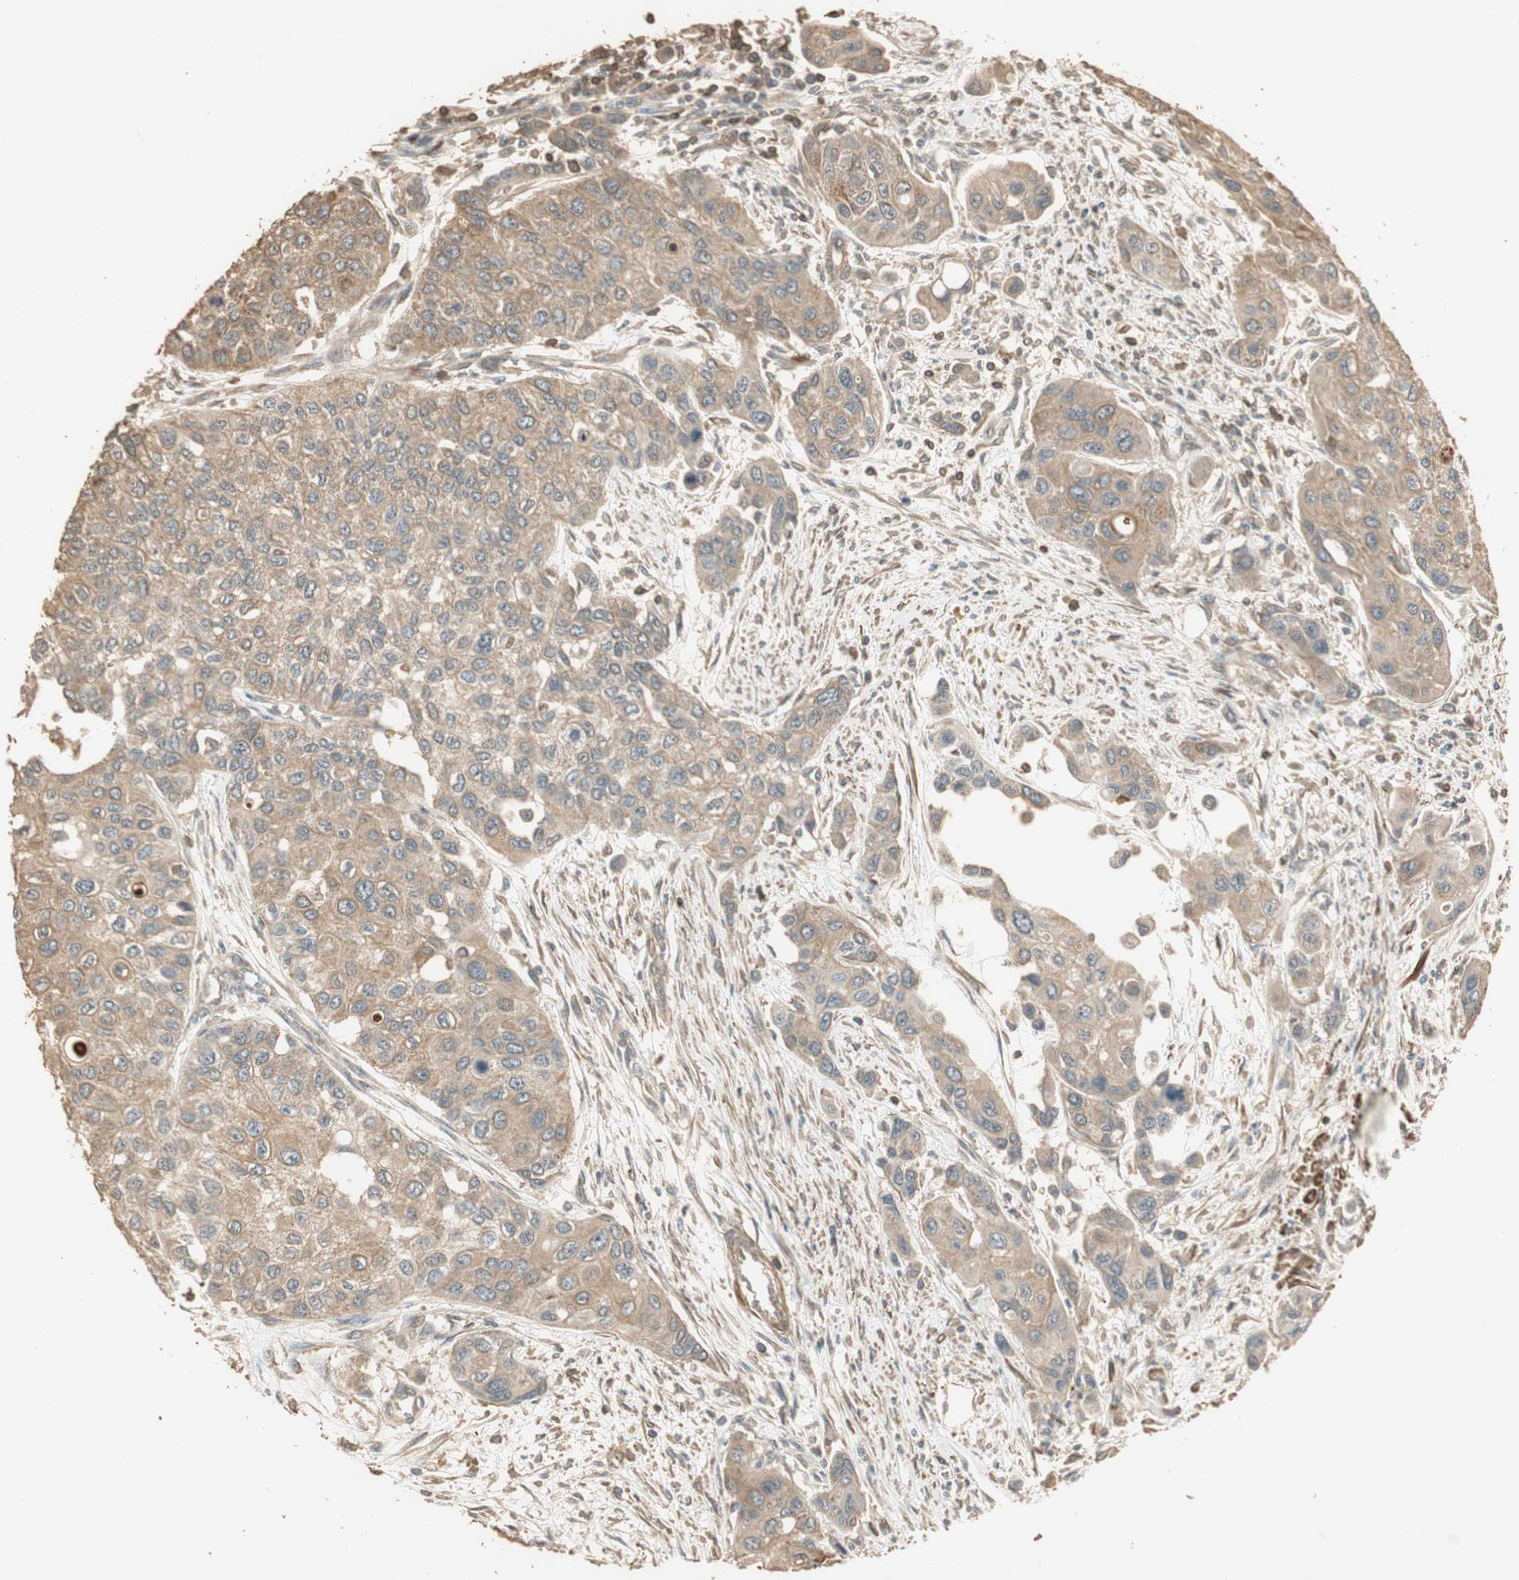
{"staining": {"intensity": "moderate", "quantity": "25%-75%", "location": "cytoplasmic/membranous"}, "tissue": "urothelial cancer", "cell_type": "Tumor cells", "image_type": "cancer", "snomed": [{"axis": "morphology", "description": "Urothelial carcinoma, High grade"}, {"axis": "topography", "description": "Urinary bladder"}], "caption": "The immunohistochemical stain shows moderate cytoplasmic/membranous positivity in tumor cells of urothelial cancer tissue. (brown staining indicates protein expression, while blue staining denotes nuclei).", "gene": "USP2", "patient": {"sex": "female", "age": 56}}